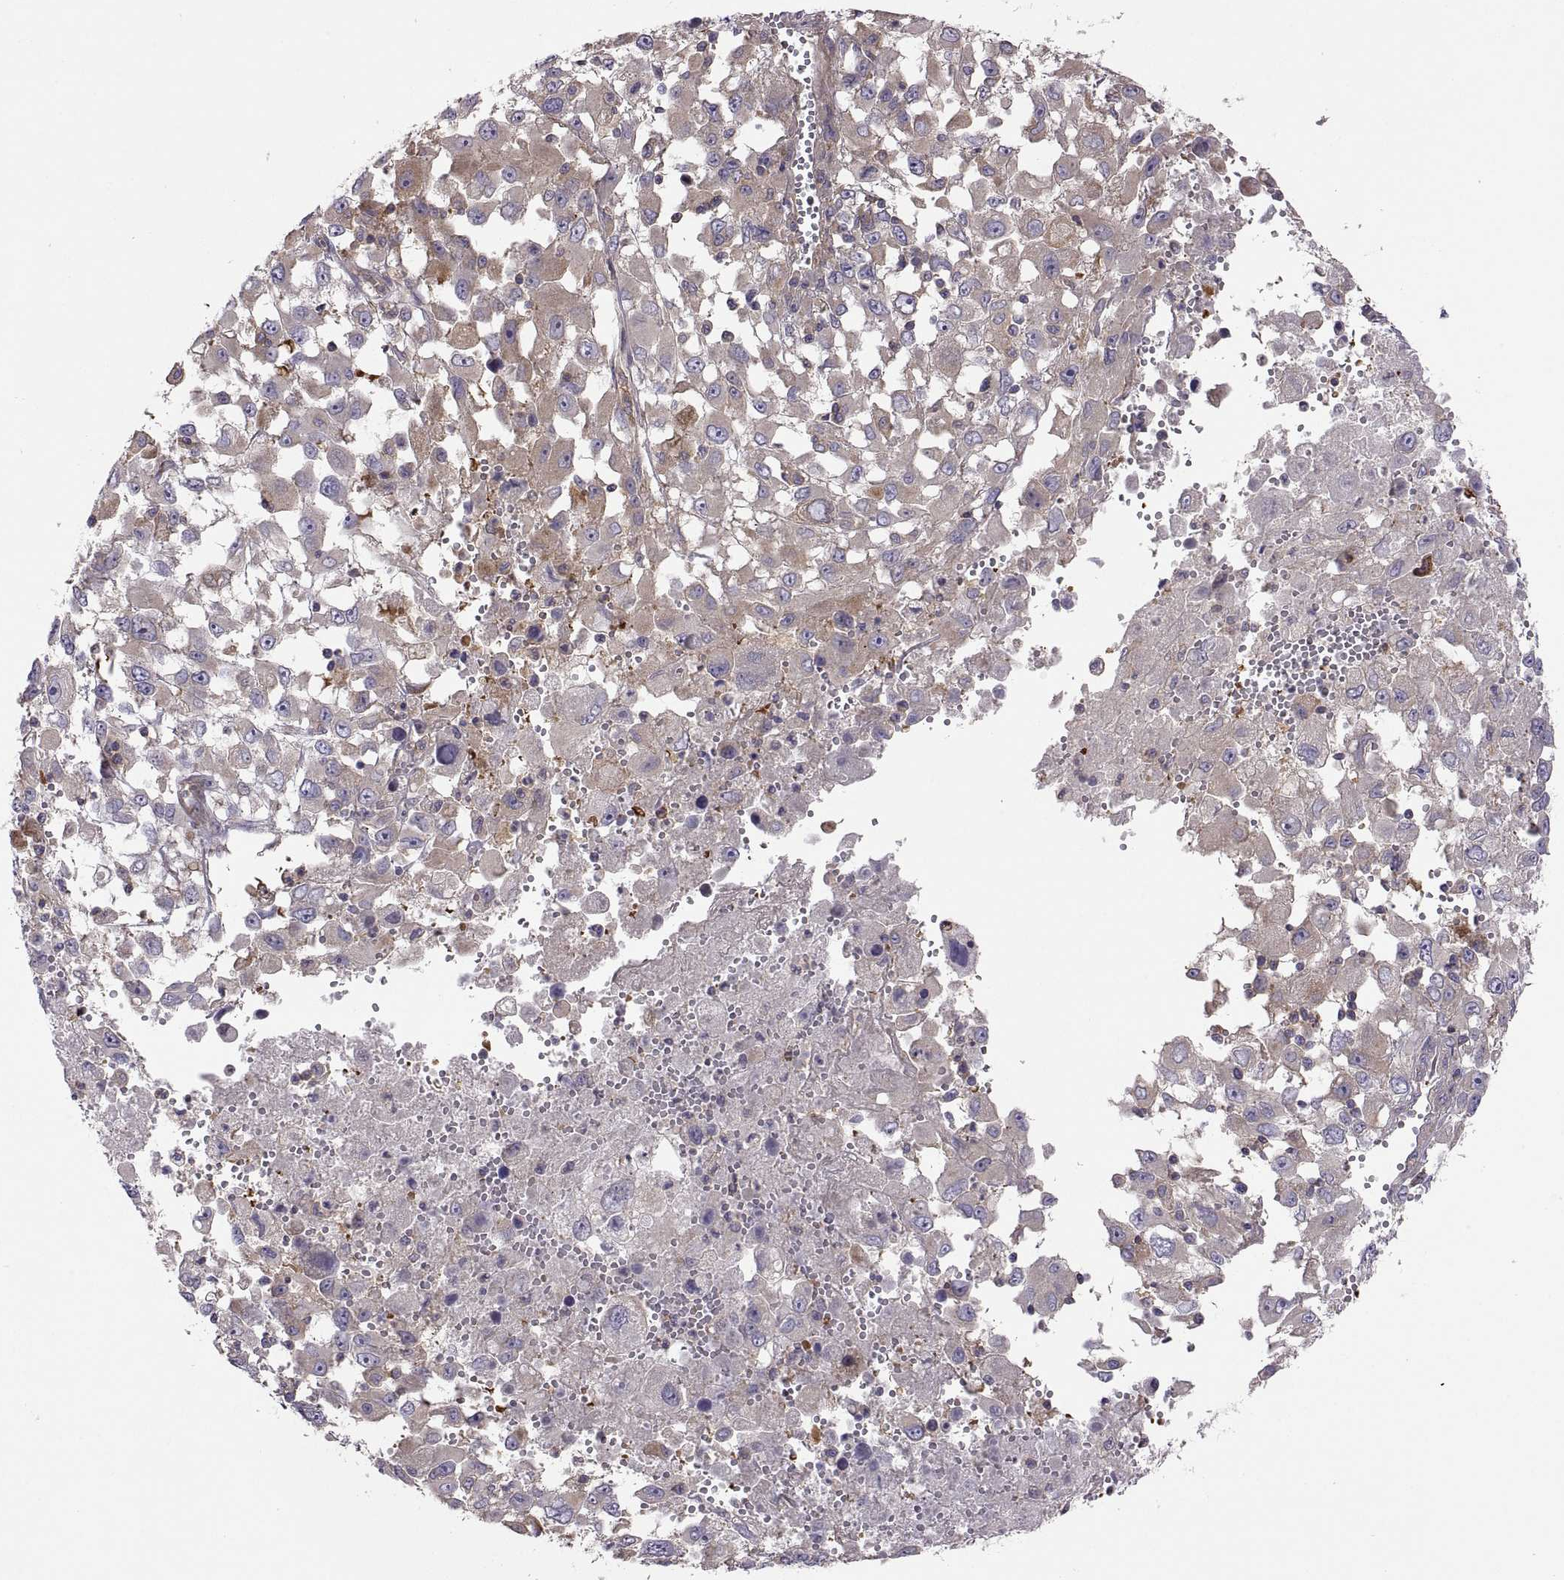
{"staining": {"intensity": "weak", "quantity": "<25%", "location": "cytoplasmic/membranous"}, "tissue": "melanoma", "cell_type": "Tumor cells", "image_type": "cancer", "snomed": [{"axis": "morphology", "description": "Malignant melanoma, Metastatic site"}, {"axis": "topography", "description": "Soft tissue"}], "caption": "Melanoma was stained to show a protein in brown. There is no significant positivity in tumor cells.", "gene": "SPATA32", "patient": {"sex": "male", "age": 50}}